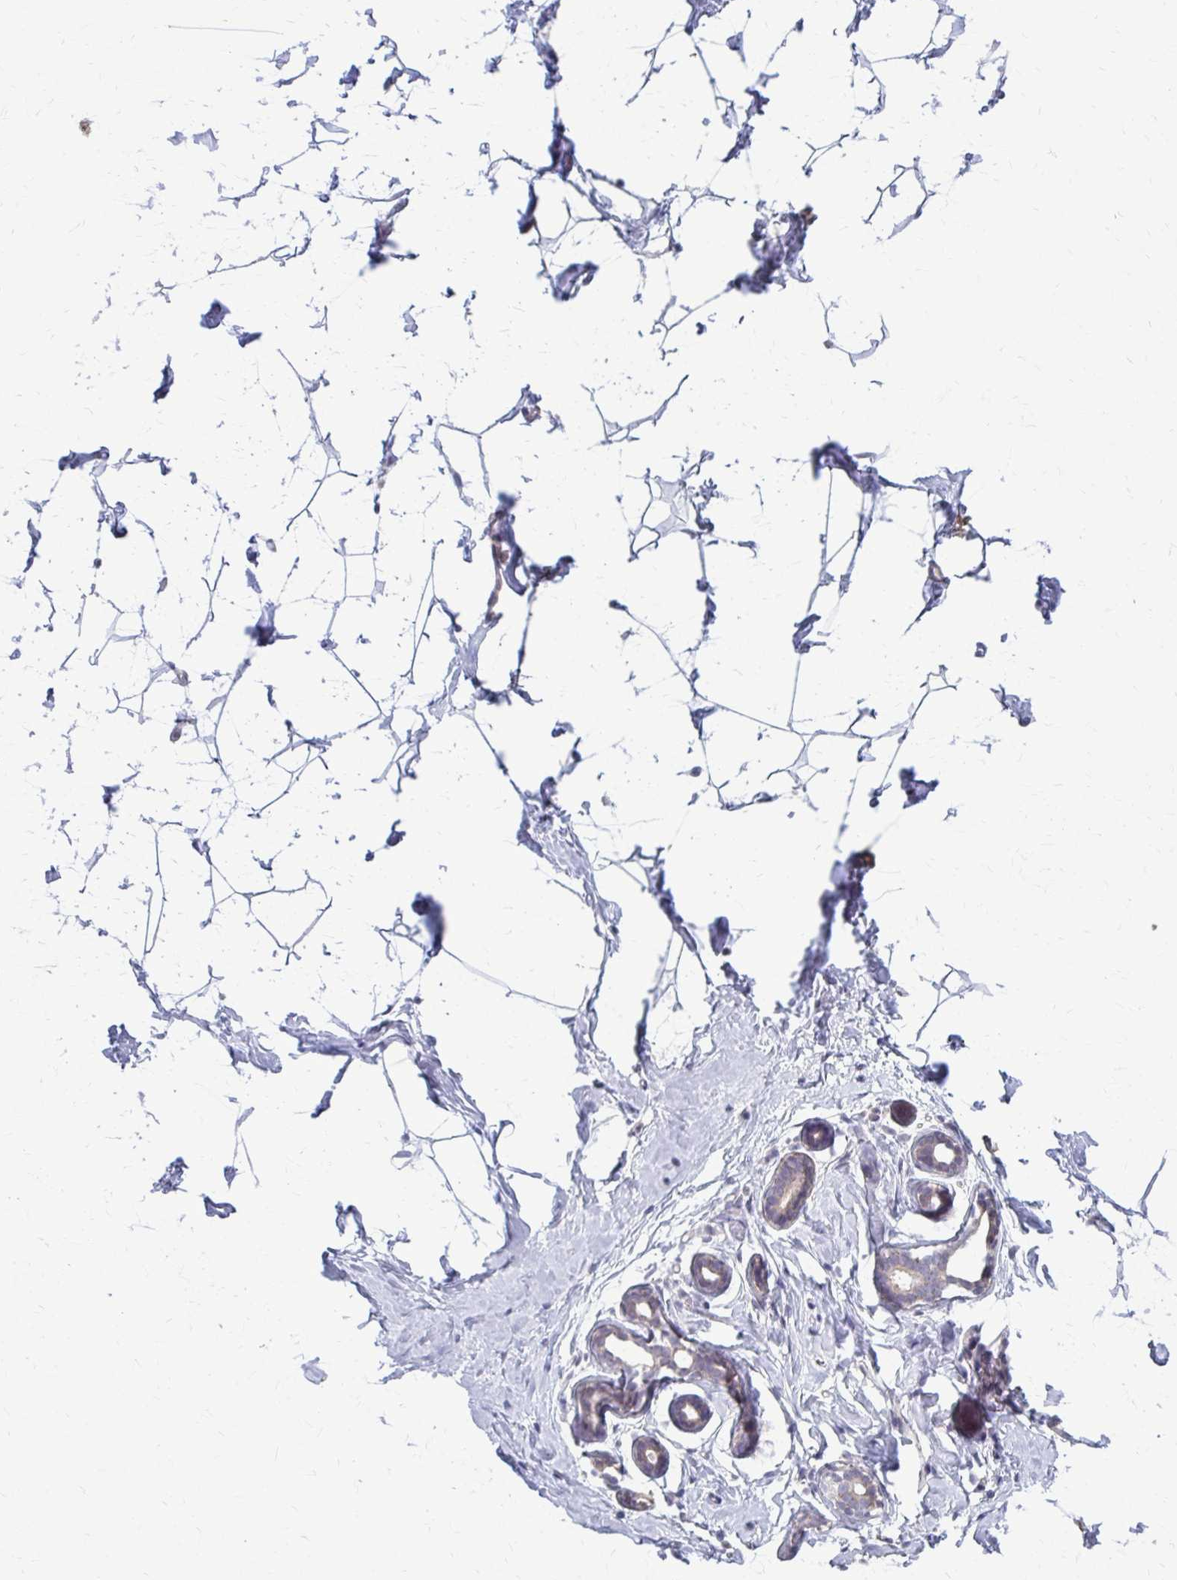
{"staining": {"intensity": "negative", "quantity": "none", "location": "none"}, "tissue": "breast", "cell_type": "Adipocytes", "image_type": "normal", "snomed": [{"axis": "morphology", "description": "Normal tissue, NOS"}, {"axis": "topography", "description": "Breast"}], "caption": "A photomicrograph of breast stained for a protein shows no brown staining in adipocytes. (DAB IHC visualized using brightfield microscopy, high magnification).", "gene": "MCRIP2", "patient": {"sex": "female", "age": 32}}